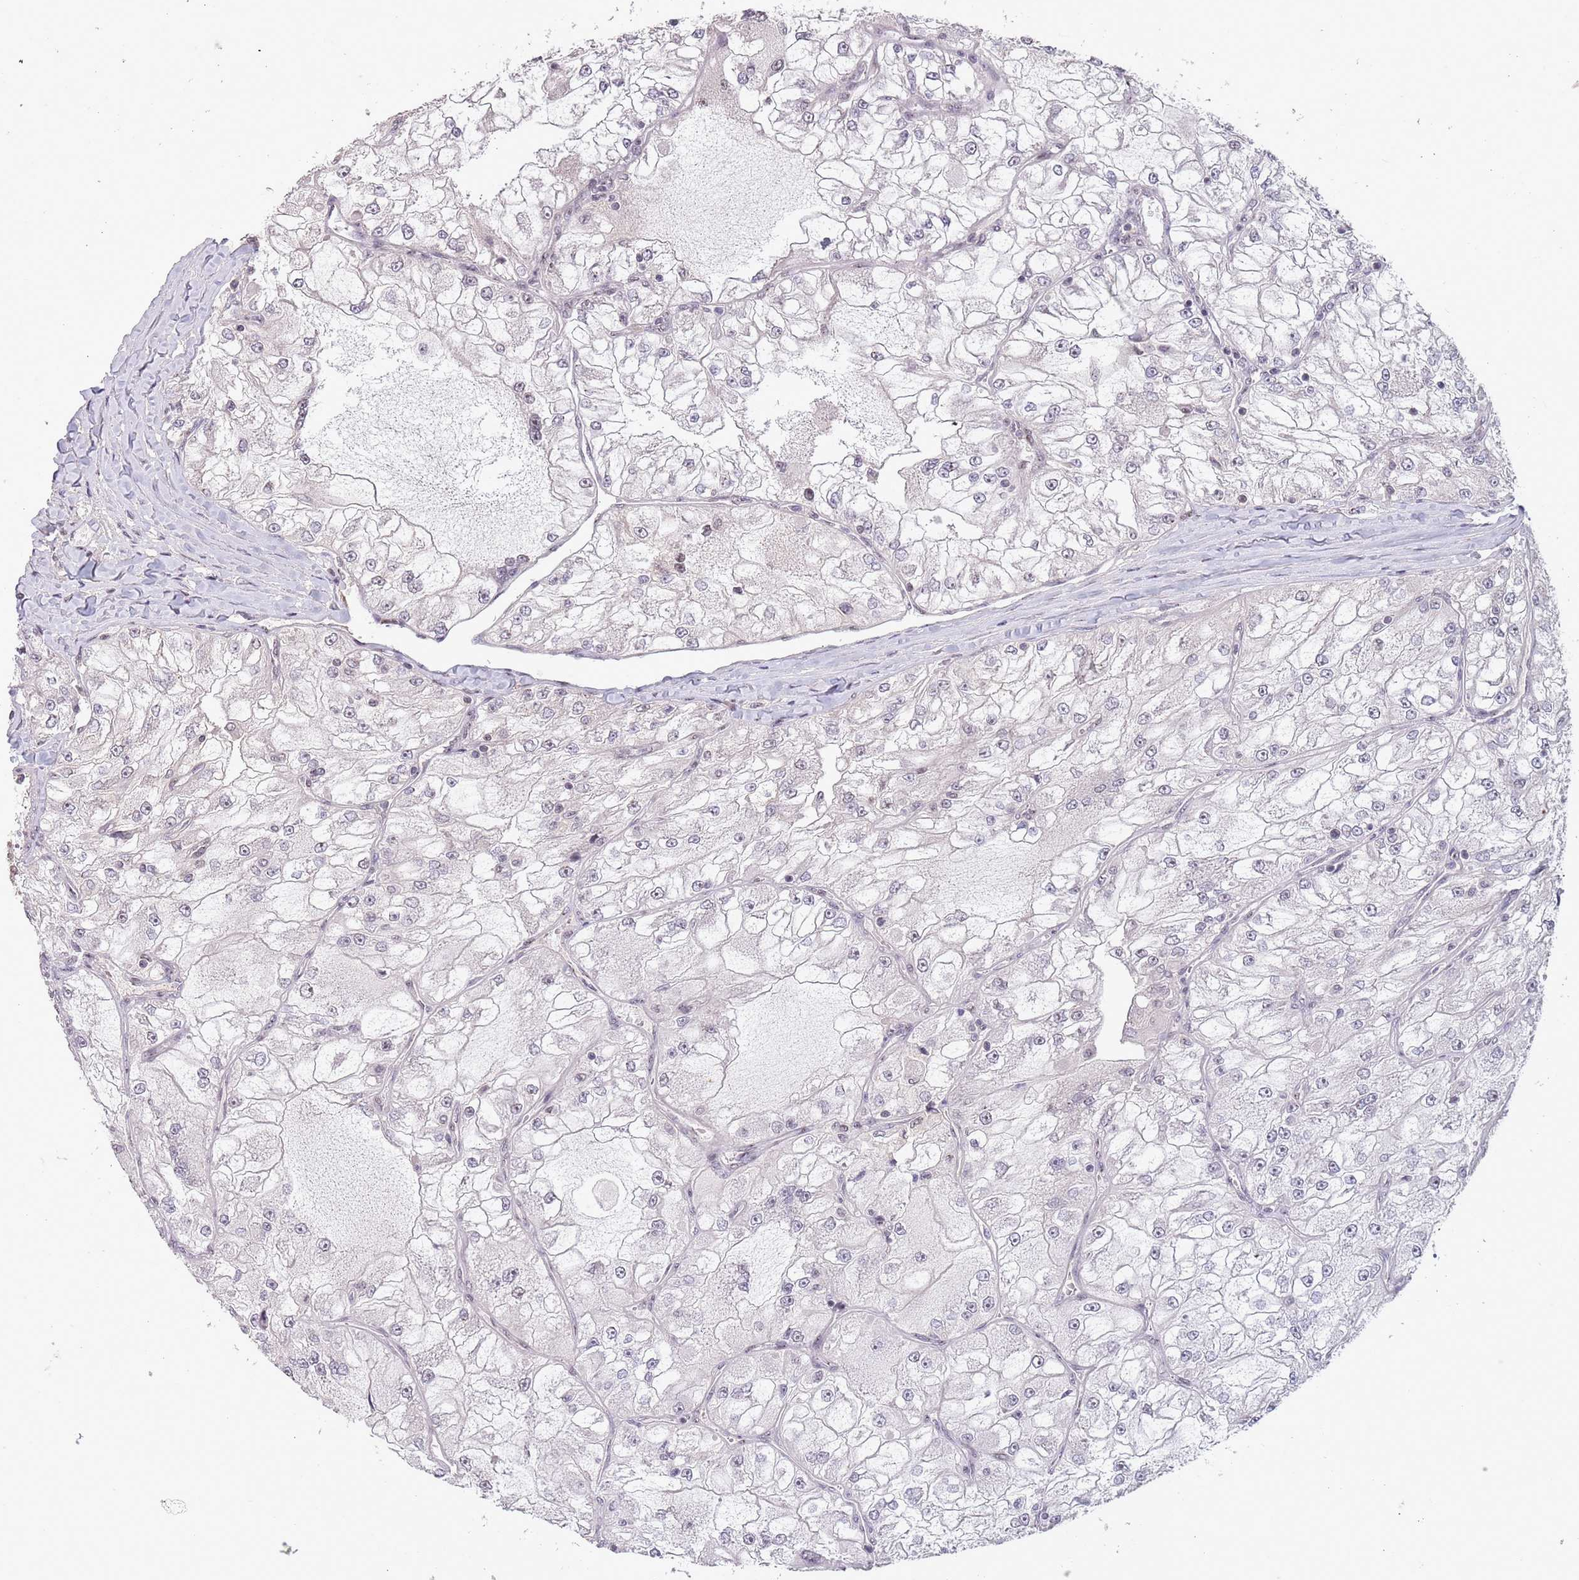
{"staining": {"intensity": "negative", "quantity": "none", "location": "none"}, "tissue": "renal cancer", "cell_type": "Tumor cells", "image_type": "cancer", "snomed": [{"axis": "morphology", "description": "Adenocarcinoma, NOS"}, {"axis": "topography", "description": "Kidney"}], "caption": "The IHC image has no significant positivity in tumor cells of renal adenocarcinoma tissue.", "gene": "CIZ1", "patient": {"sex": "female", "age": 72}}